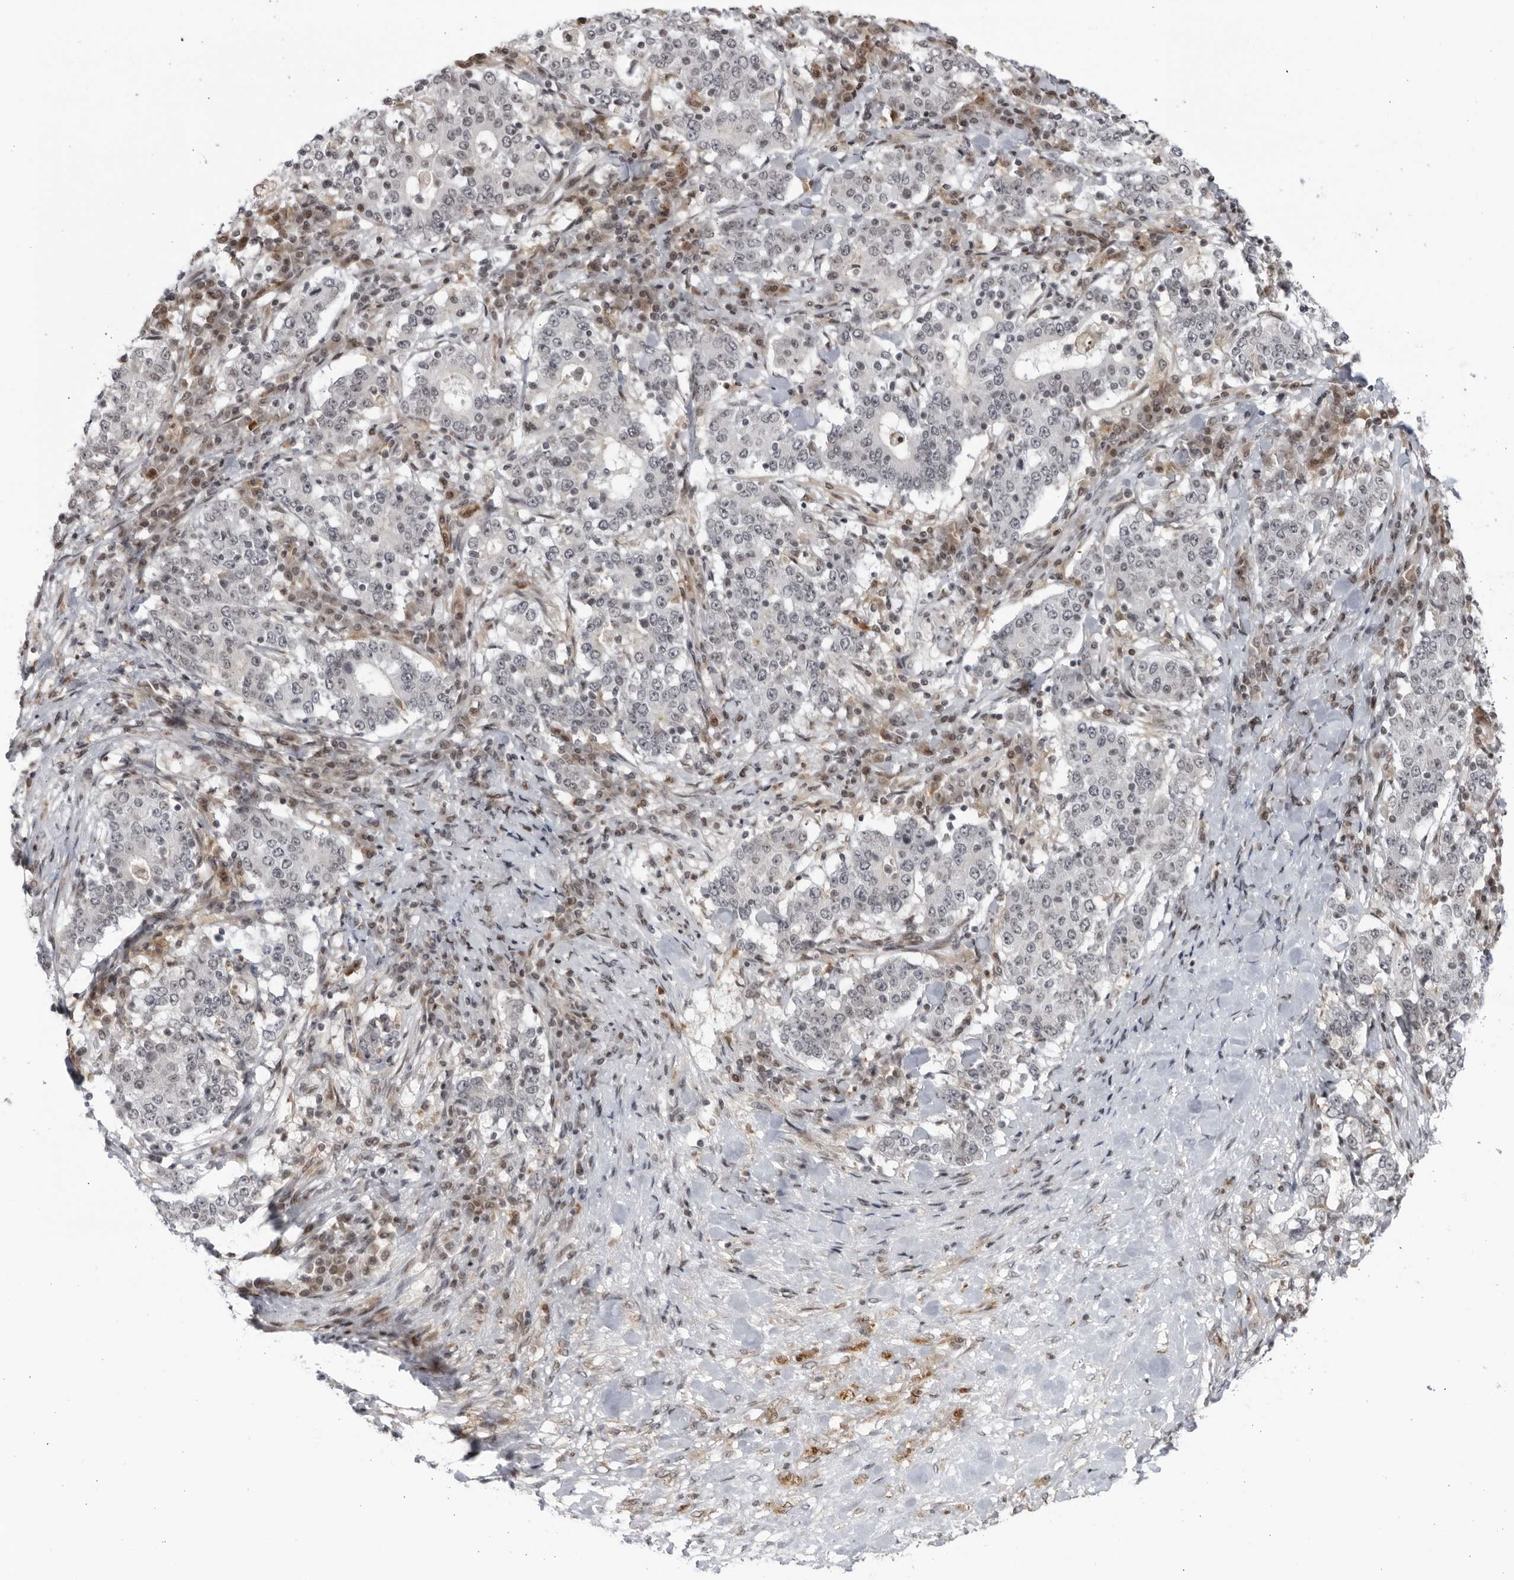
{"staining": {"intensity": "negative", "quantity": "none", "location": "none"}, "tissue": "stomach cancer", "cell_type": "Tumor cells", "image_type": "cancer", "snomed": [{"axis": "morphology", "description": "Adenocarcinoma, NOS"}, {"axis": "topography", "description": "Stomach"}], "caption": "Protein analysis of stomach cancer reveals no significant positivity in tumor cells.", "gene": "DTL", "patient": {"sex": "male", "age": 59}}